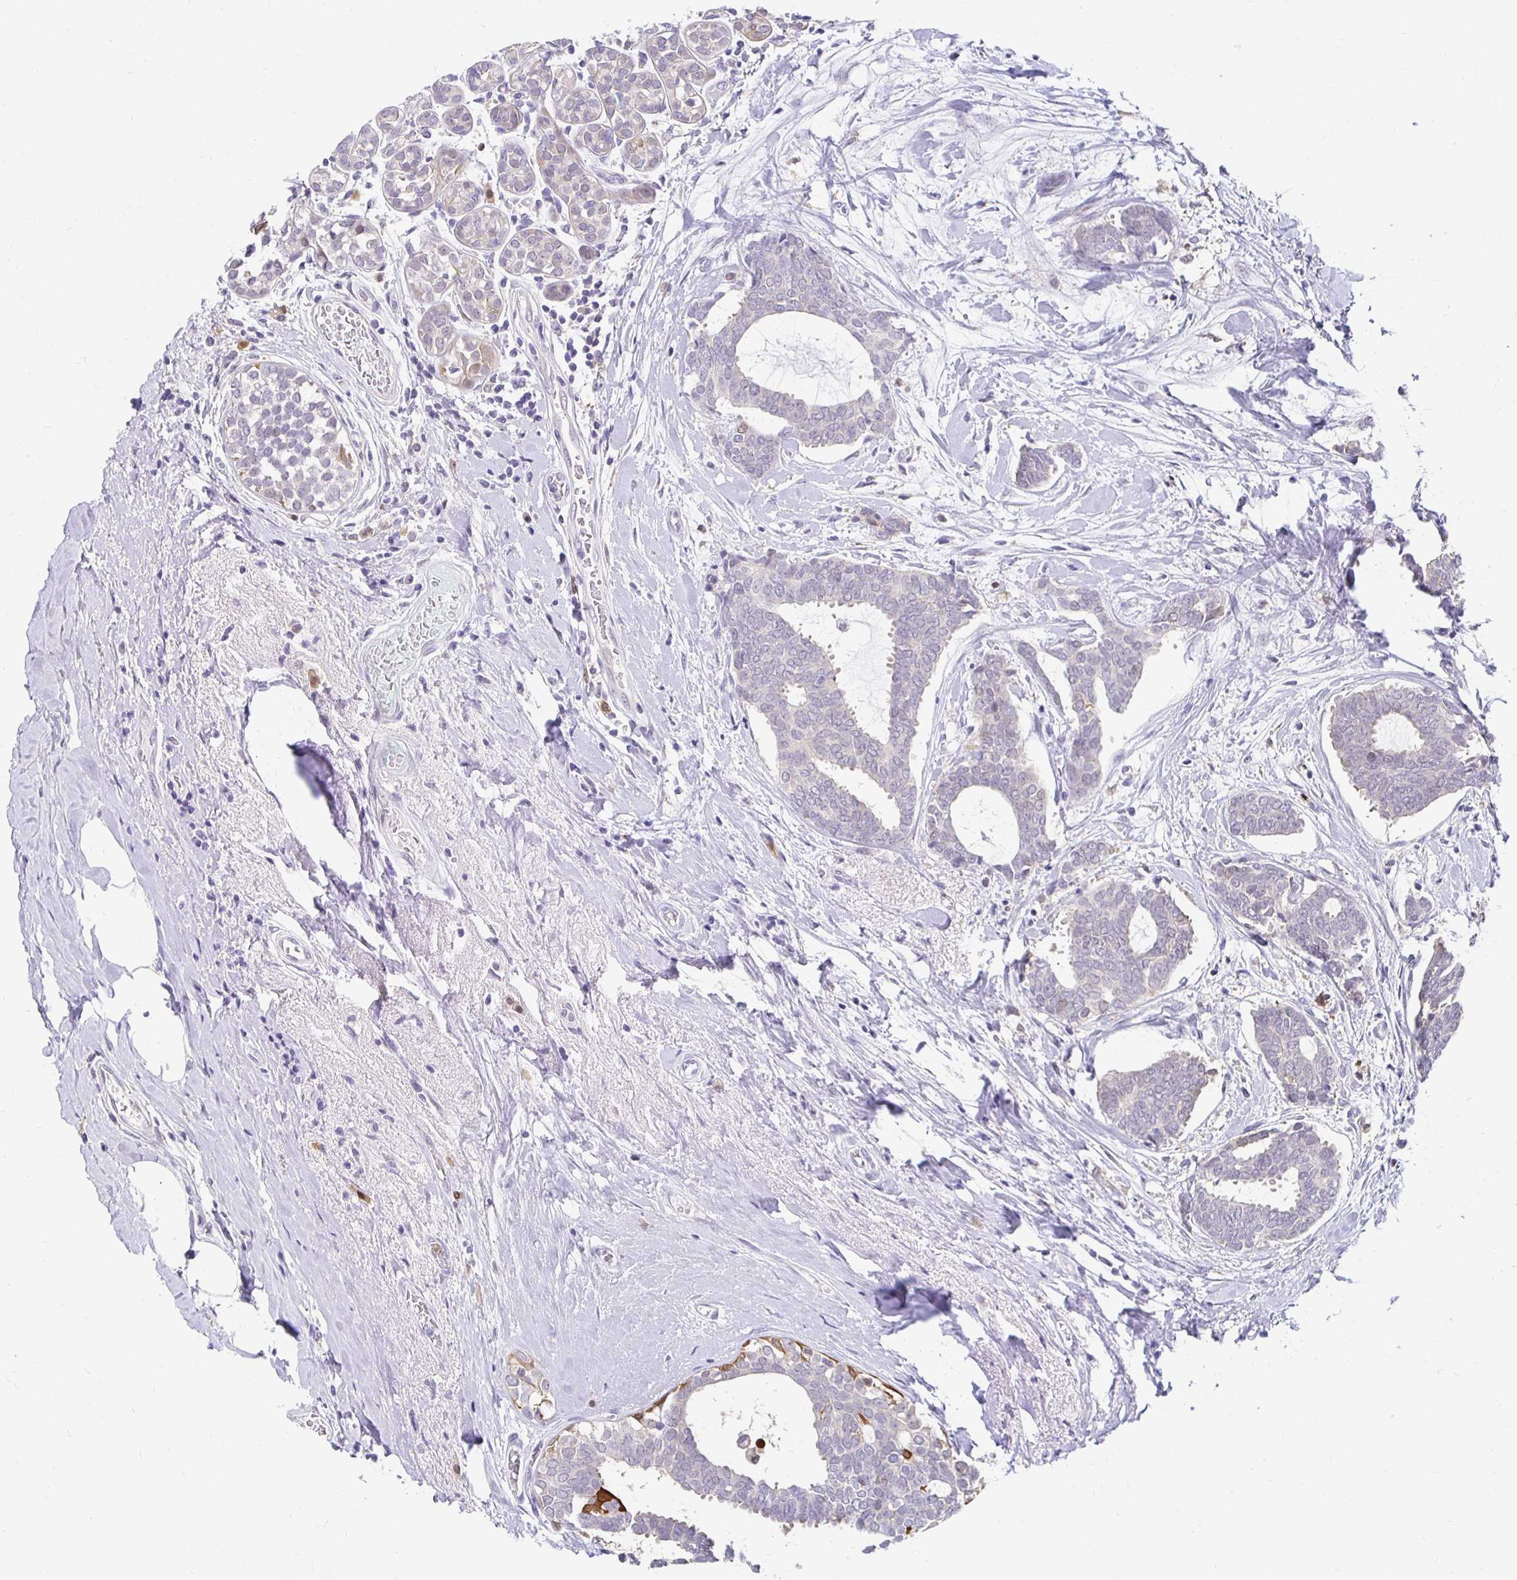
{"staining": {"intensity": "negative", "quantity": "none", "location": "none"}, "tissue": "breast cancer", "cell_type": "Tumor cells", "image_type": "cancer", "snomed": [{"axis": "morphology", "description": "Intraductal carcinoma, in situ"}, {"axis": "morphology", "description": "Duct carcinoma"}, {"axis": "morphology", "description": "Lobular carcinoma, in situ"}, {"axis": "topography", "description": "Breast"}], "caption": "Immunohistochemistry (IHC) histopathology image of neoplastic tissue: human breast cancer stained with DAB exhibits no significant protein positivity in tumor cells.", "gene": "PADI2", "patient": {"sex": "female", "age": 44}}